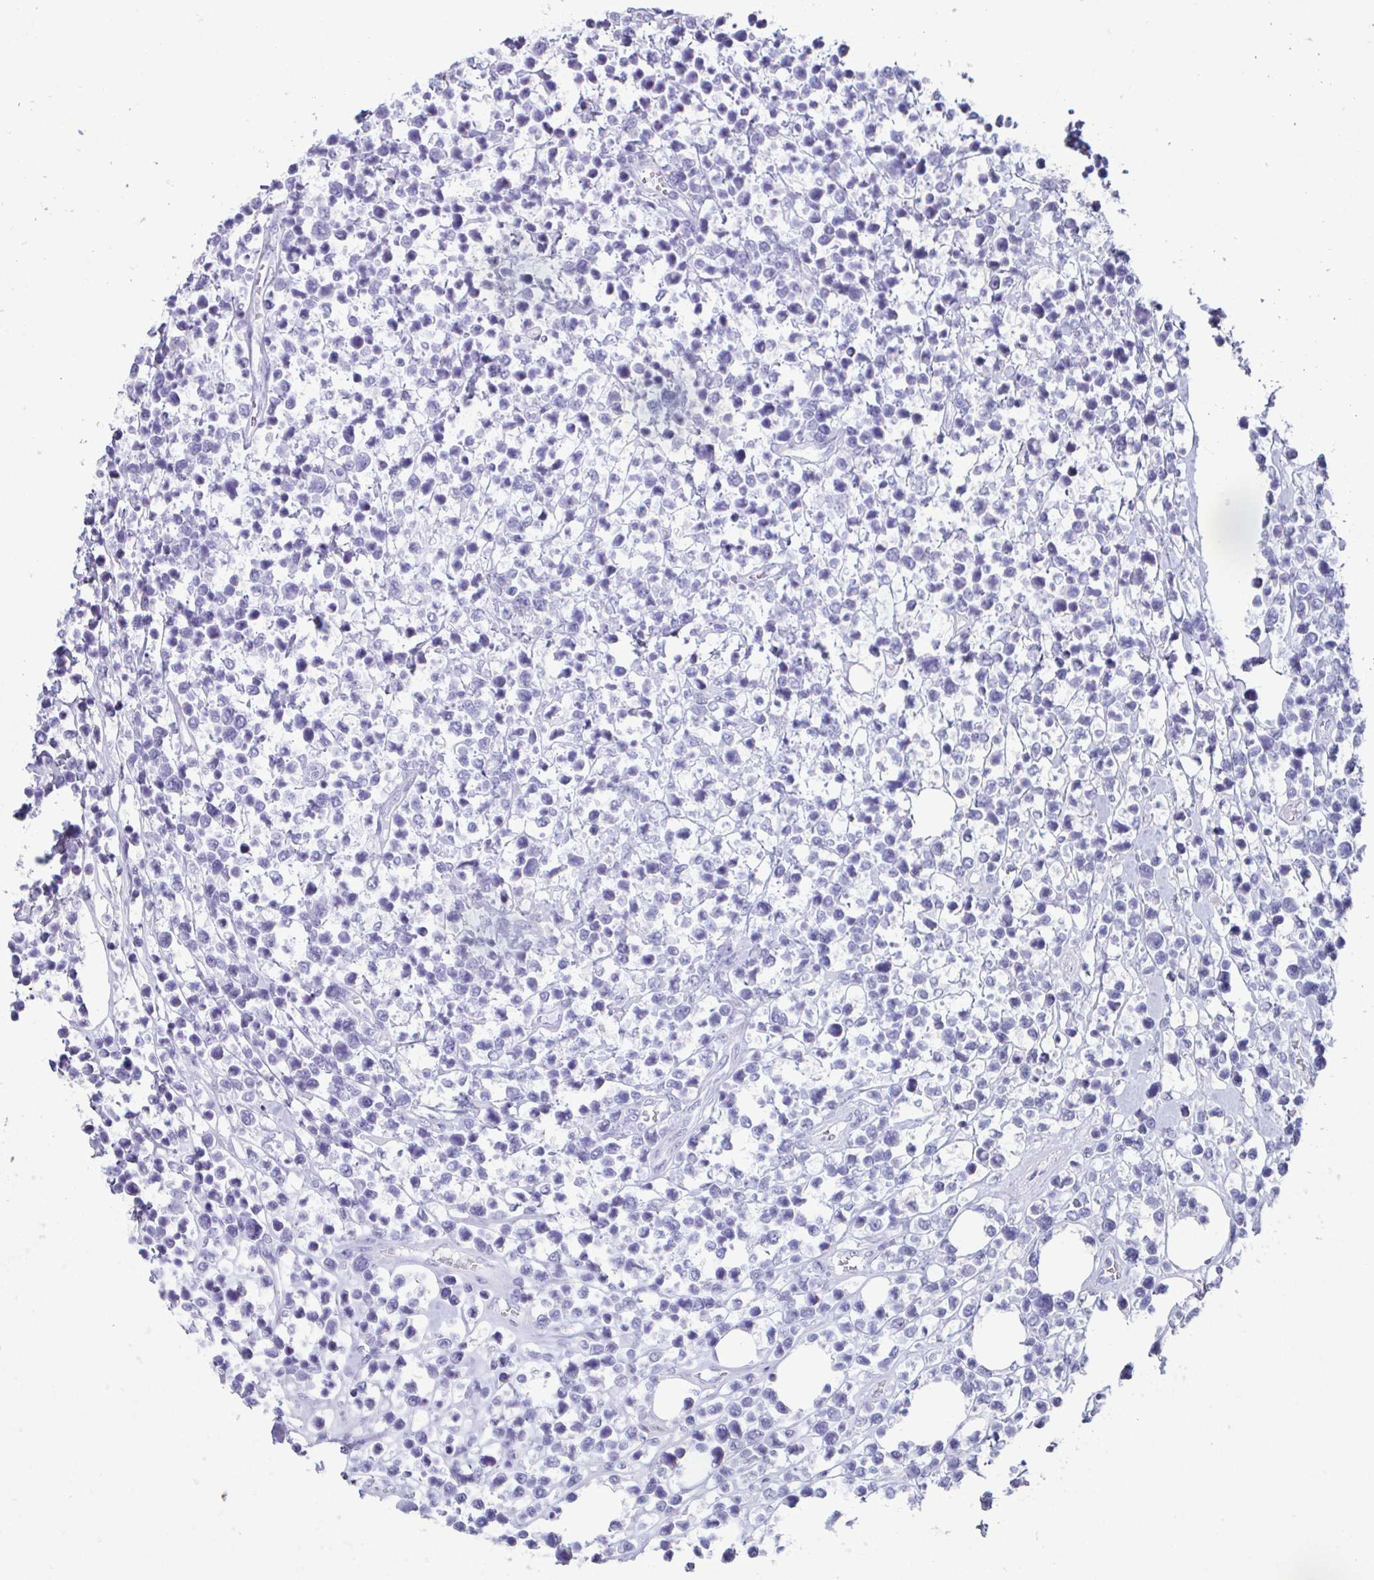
{"staining": {"intensity": "negative", "quantity": "none", "location": "none"}, "tissue": "lymphoma", "cell_type": "Tumor cells", "image_type": "cancer", "snomed": [{"axis": "morphology", "description": "Malignant lymphoma, non-Hodgkin's type, High grade"}, {"axis": "topography", "description": "Soft tissue"}], "caption": "Human lymphoma stained for a protein using immunohistochemistry reveals no staining in tumor cells.", "gene": "CREG2", "patient": {"sex": "female", "age": 56}}